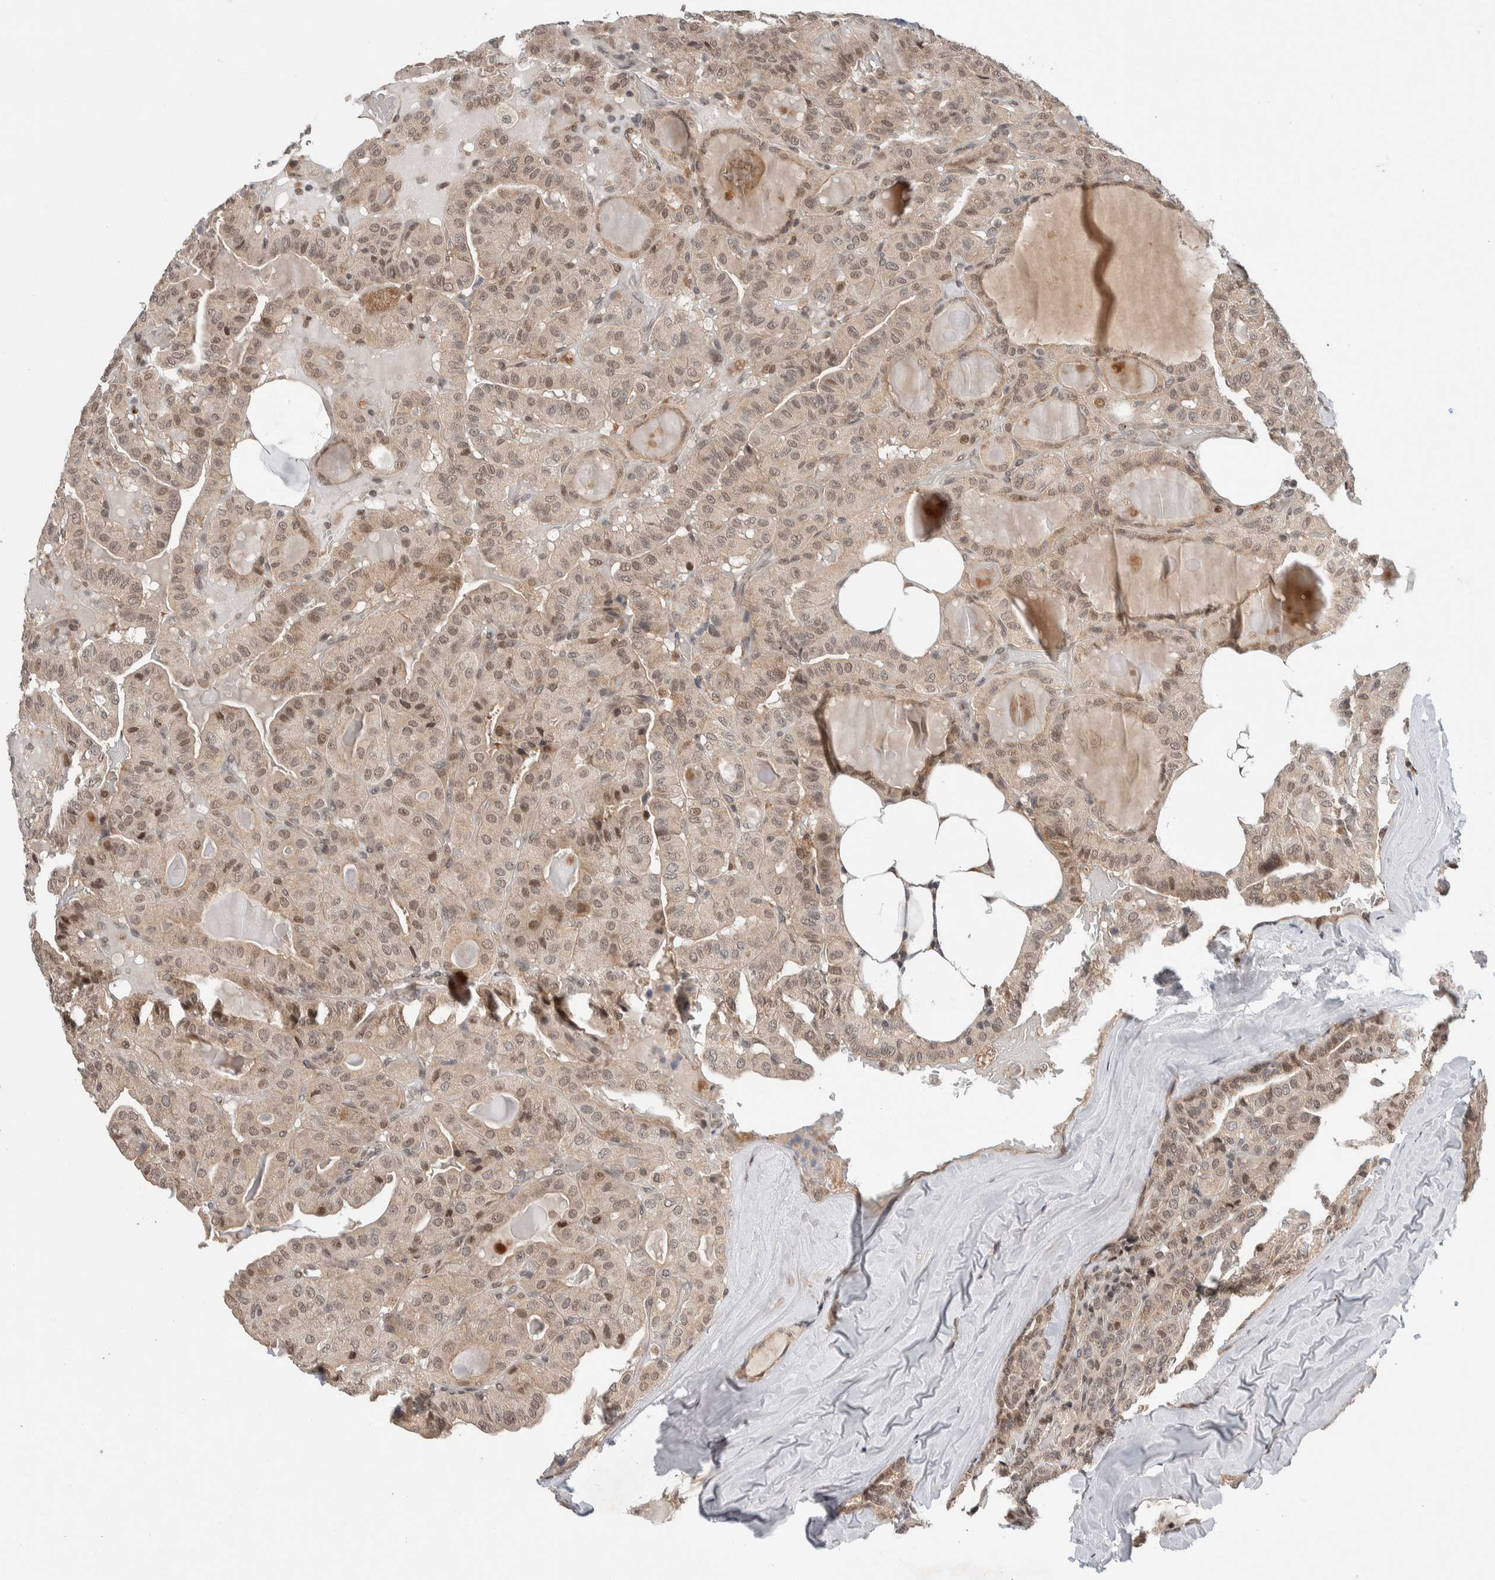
{"staining": {"intensity": "weak", "quantity": ">75%", "location": "cytoplasmic/membranous,nuclear"}, "tissue": "thyroid cancer", "cell_type": "Tumor cells", "image_type": "cancer", "snomed": [{"axis": "morphology", "description": "Papillary adenocarcinoma, NOS"}, {"axis": "topography", "description": "Thyroid gland"}], "caption": "A brown stain labels weak cytoplasmic/membranous and nuclear expression of a protein in human thyroid papillary adenocarcinoma tumor cells. (DAB = brown stain, brightfield microscopy at high magnification).", "gene": "KCNK1", "patient": {"sex": "male", "age": 77}}